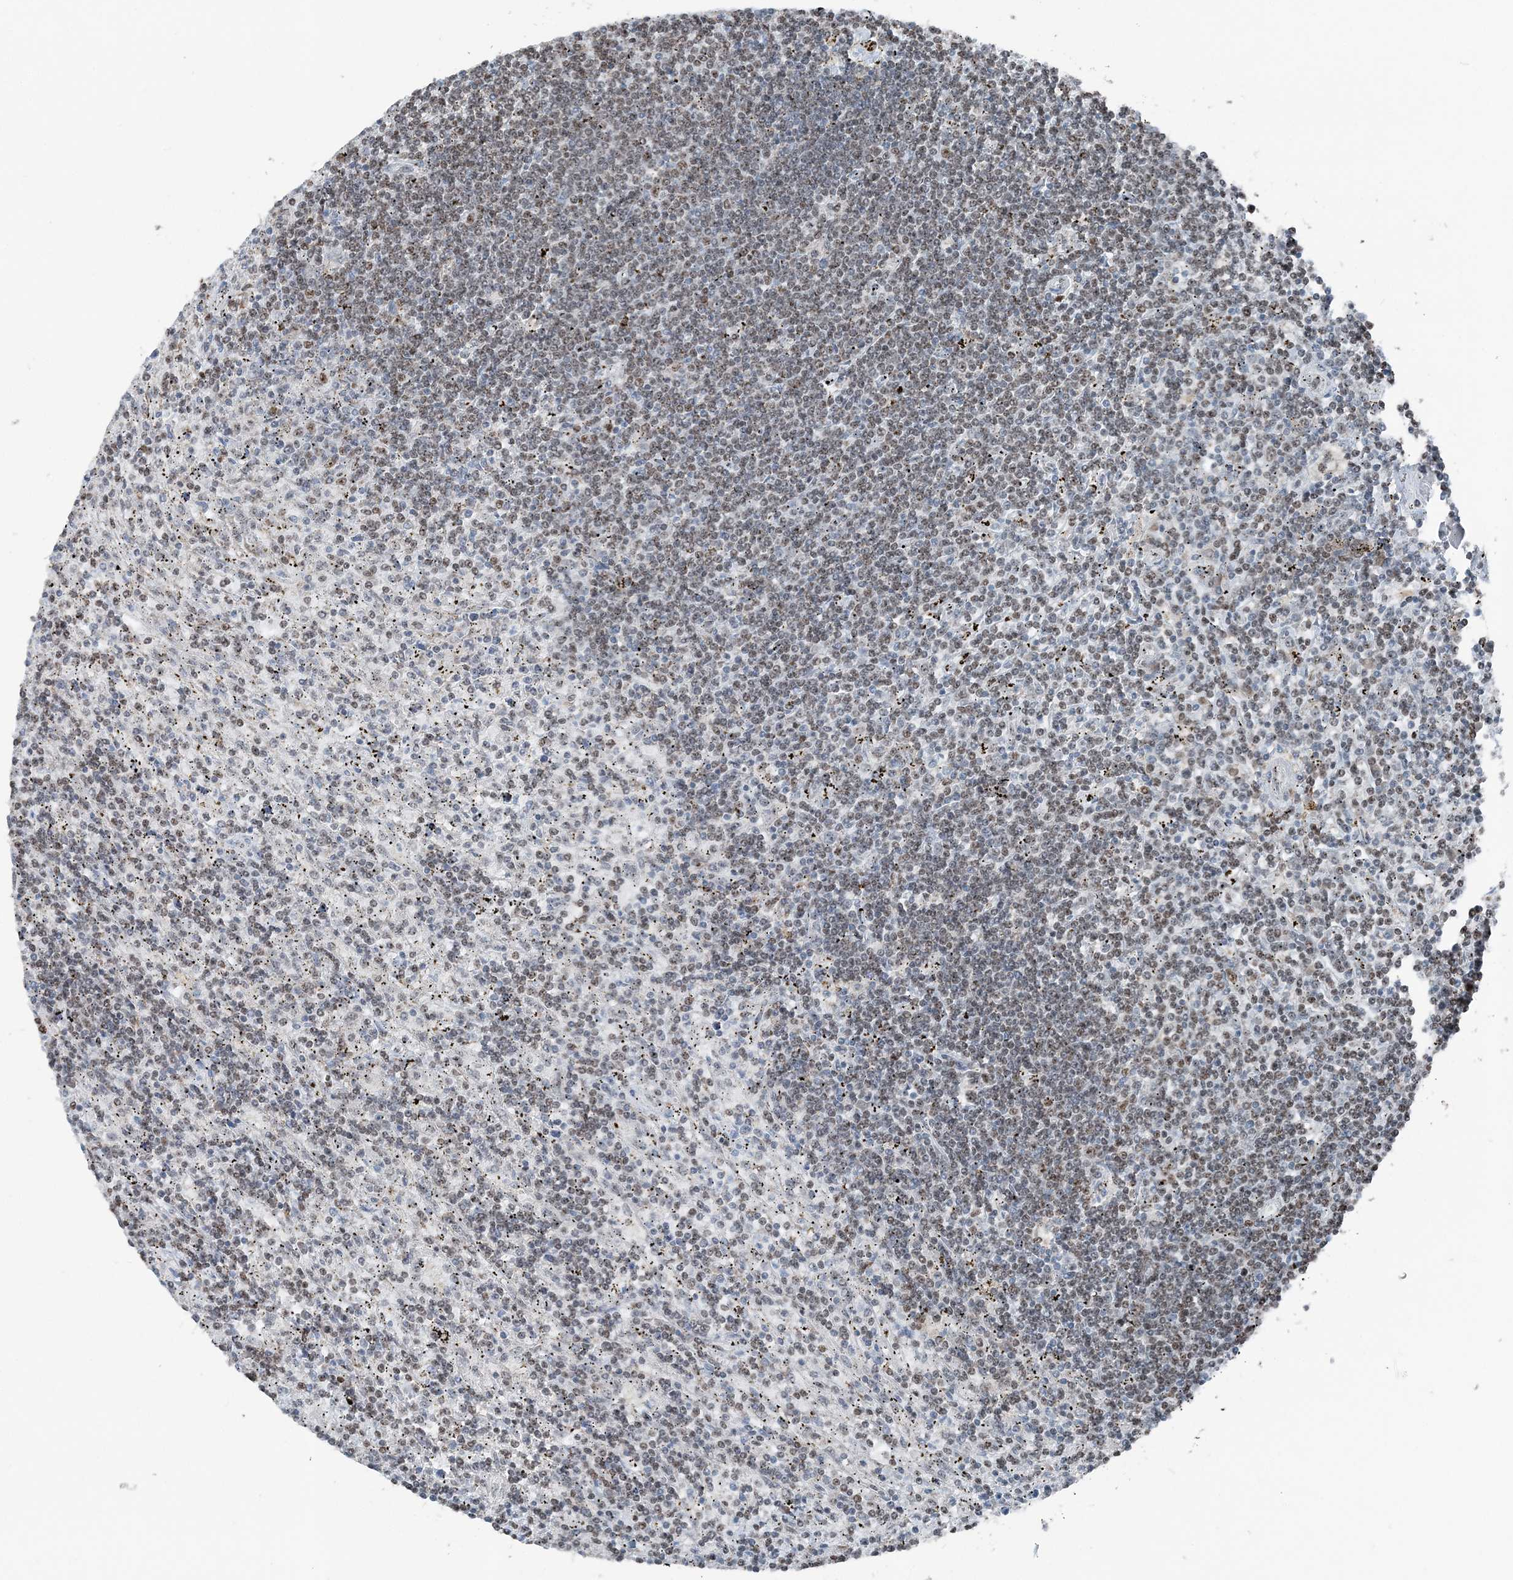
{"staining": {"intensity": "weak", "quantity": ">75%", "location": "cytoplasmic/membranous,nuclear"}, "tissue": "lymphoma", "cell_type": "Tumor cells", "image_type": "cancer", "snomed": [{"axis": "morphology", "description": "Malignant lymphoma, non-Hodgkin's type, Low grade"}, {"axis": "topography", "description": "Spleen"}], "caption": "Human lymphoma stained for a protein (brown) reveals weak cytoplasmic/membranous and nuclear positive expression in approximately >75% of tumor cells.", "gene": "SUCLG1", "patient": {"sex": "male", "age": 76}}